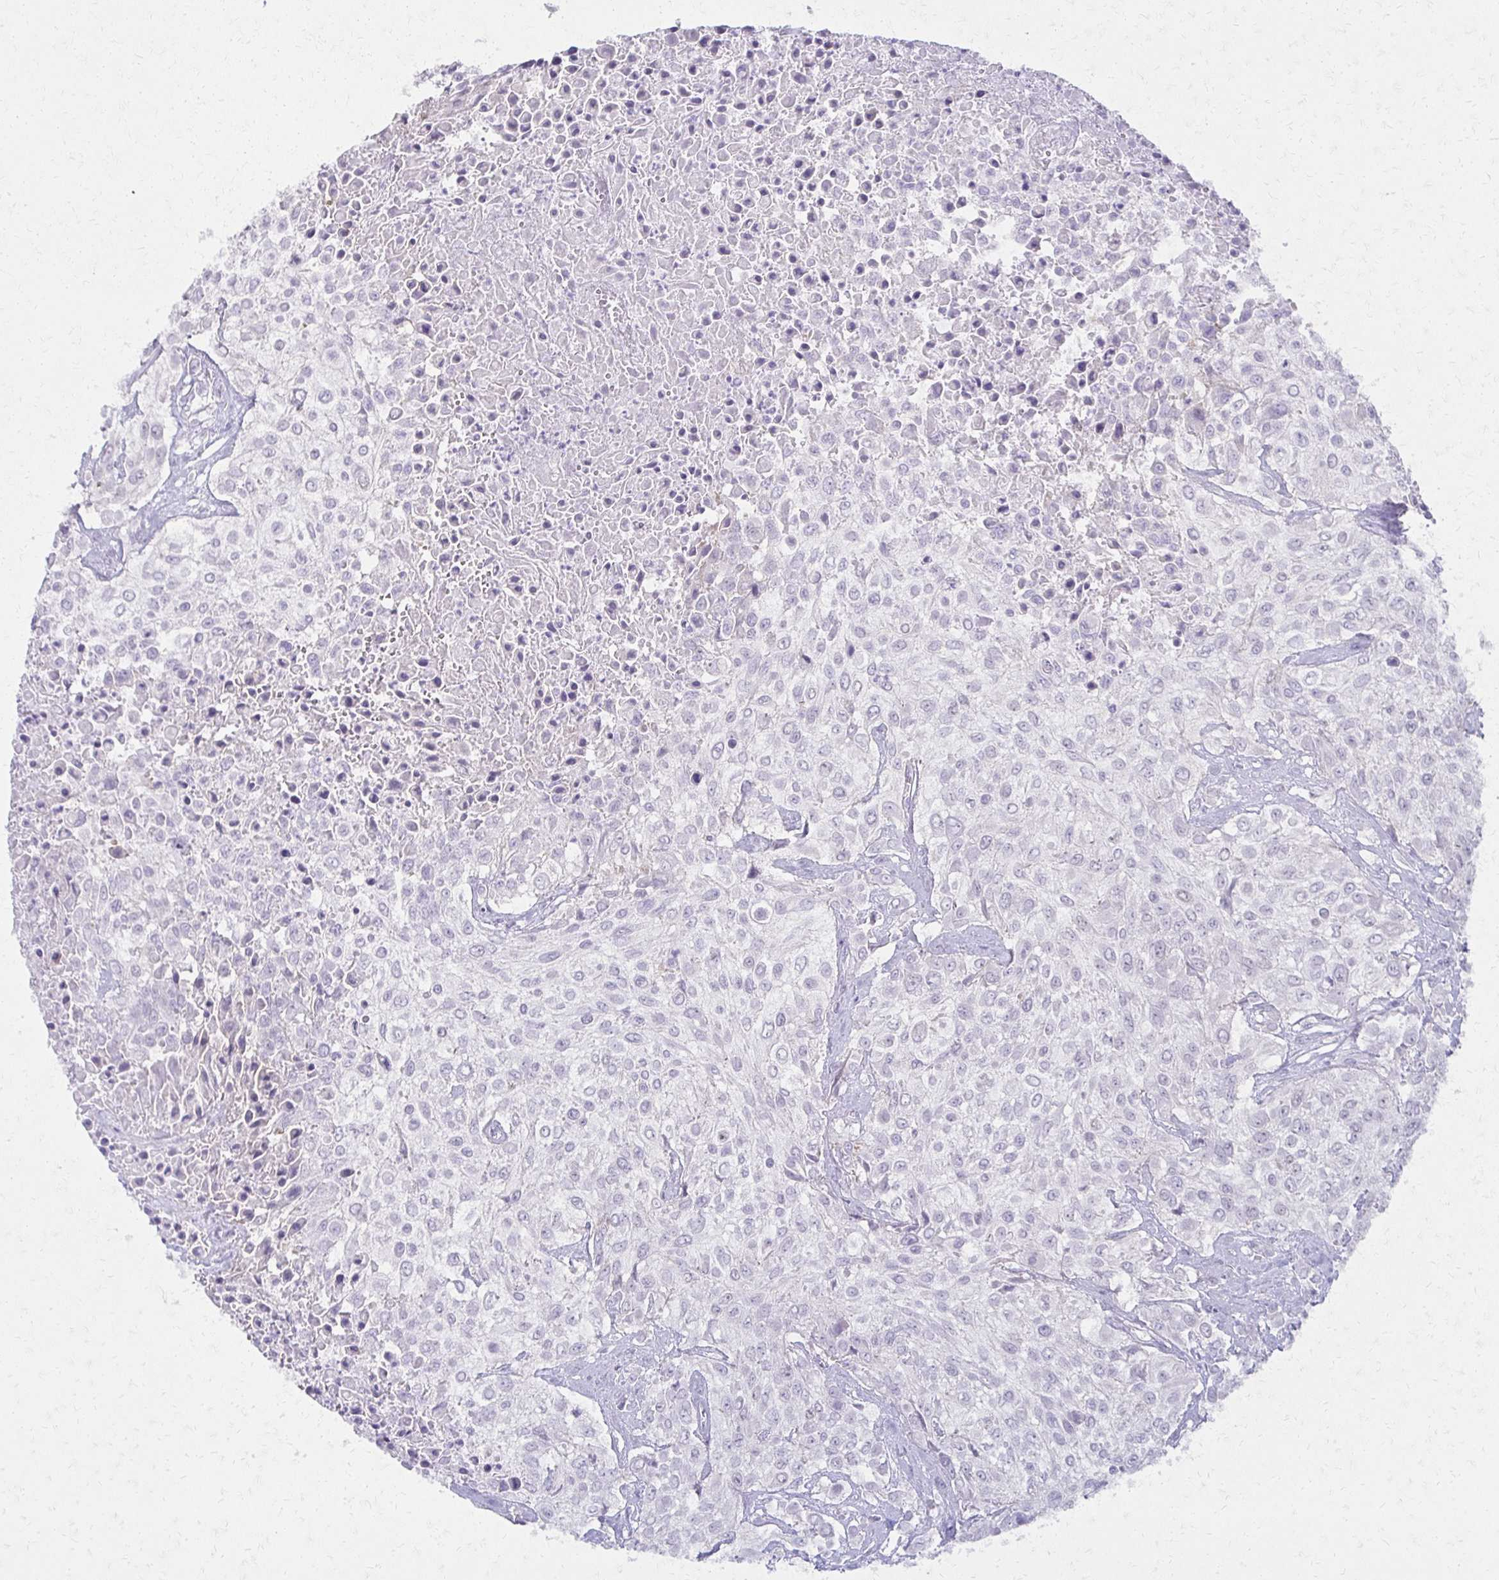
{"staining": {"intensity": "negative", "quantity": "none", "location": "none"}, "tissue": "urothelial cancer", "cell_type": "Tumor cells", "image_type": "cancer", "snomed": [{"axis": "morphology", "description": "Urothelial carcinoma, High grade"}, {"axis": "topography", "description": "Urinary bladder"}], "caption": "This is an IHC image of human high-grade urothelial carcinoma. There is no expression in tumor cells.", "gene": "MORC4", "patient": {"sex": "male", "age": 57}}